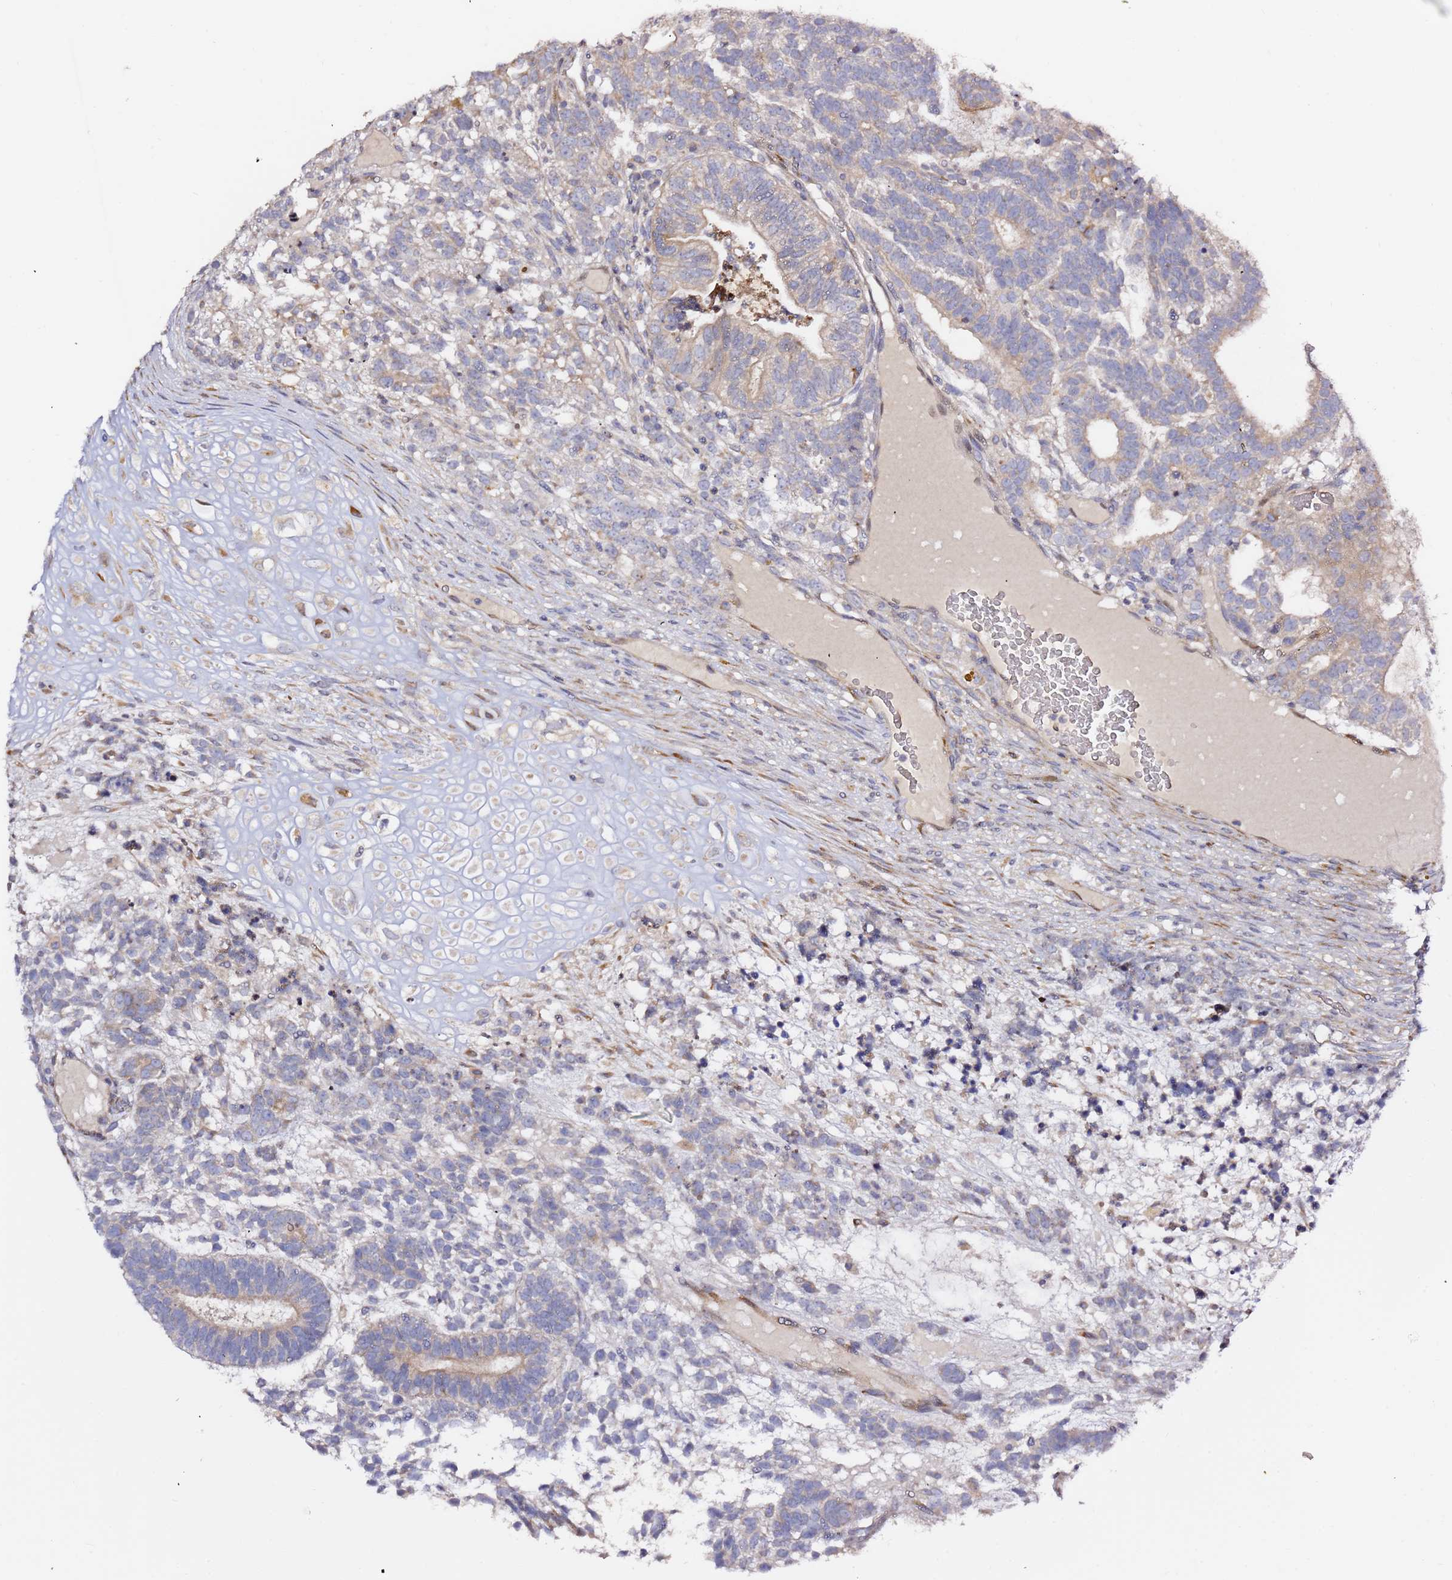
{"staining": {"intensity": "negative", "quantity": "none", "location": "none"}, "tissue": "testis cancer", "cell_type": "Tumor cells", "image_type": "cancer", "snomed": [{"axis": "morphology", "description": "Carcinoma, Embryonal, NOS"}, {"axis": "topography", "description": "Testis"}], "caption": "The photomicrograph exhibits no significant staining in tumor cells of testis embryonal carcinoma.", "gene": "HSD17B7", "patient": {"sex": "male", "age": 23}}